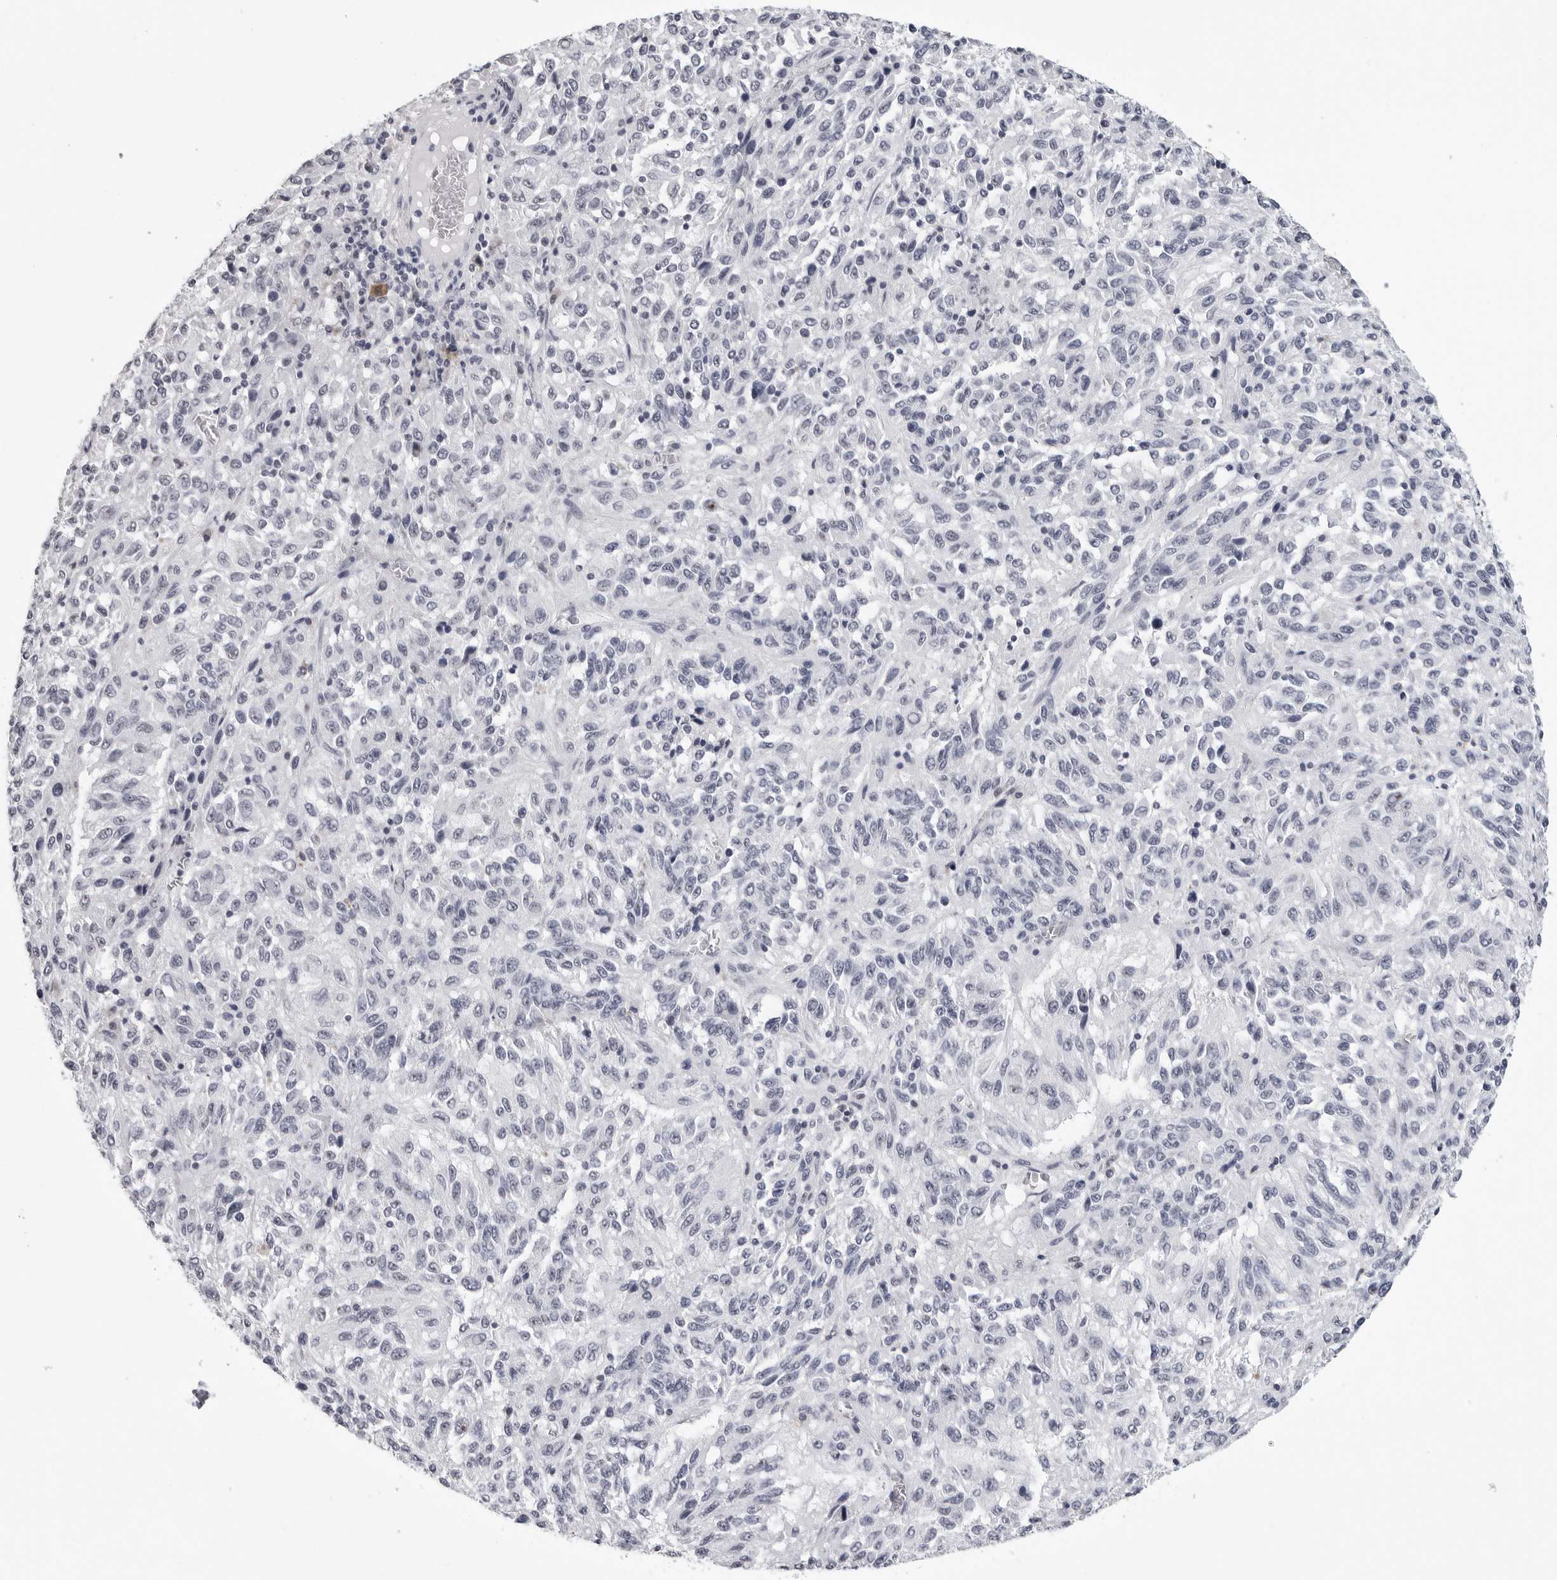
{"staining": {"intensity": "negative", "quantity": "none", "location": "none"}, "tissue": "melanoma", "cell_type": "Tumor cells", "image_type": "cancer", "snomed": [{"axis": "morphology", "description": "Malignant melanoma, Metastatic site"}, {"axis": "topography", "description": "Lung"}], "caption": "High magnification brightfield microscopy of malignant melanoma (metastatic site) stained with DAB (brown) and counterstained with hematoxylin (blue): tumor cells show no significant staining.", "gene": "GNL2", "patient": {"sex": "male", "age": 64}}